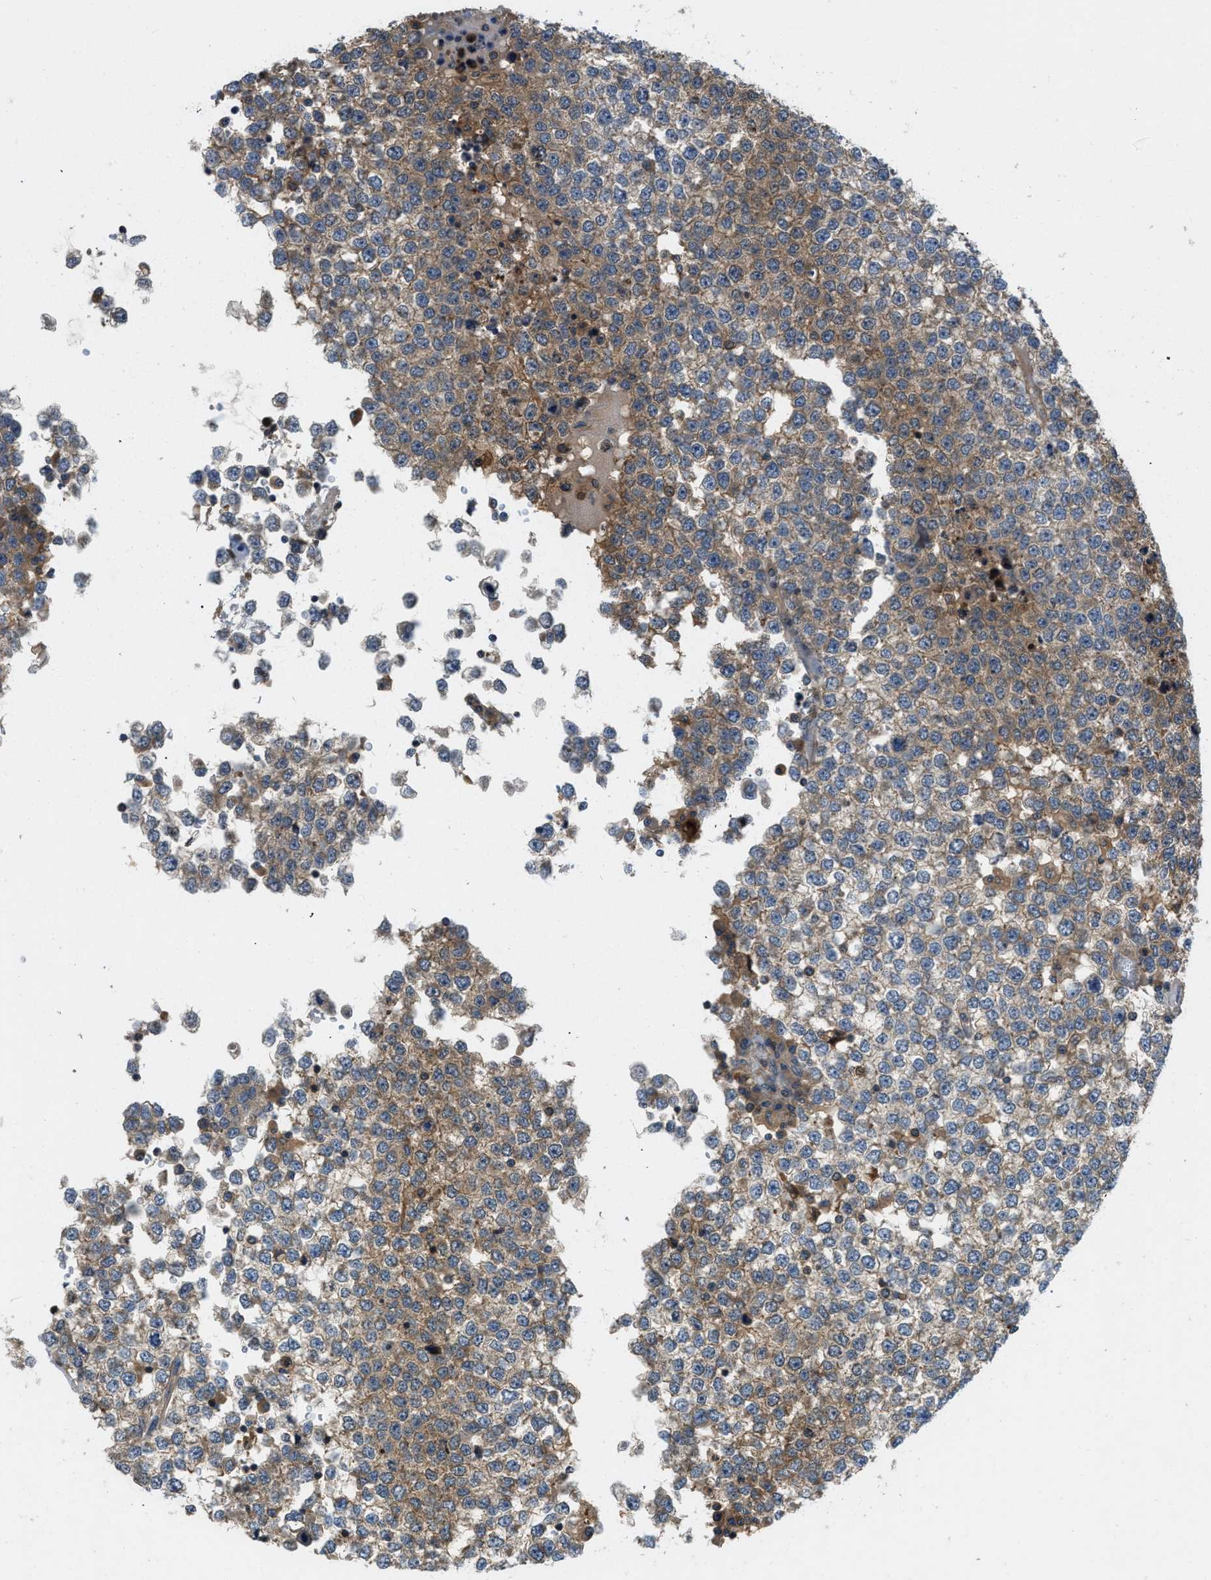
{"staining": {"intensity": "moderate", "quantity": "<25%", "location": "cytoplasmic/membranous"}, "tissue": "testis cancer", "cell_type": "Tumor cells", "image_type": "cancer", "snomed": [{"axis": "morphology", "description": "Seminoma, NOS"}, {"axis": "topography", "description": "Testis"}], "caption": "IHC image of neoplastic tissue: testis seminoma stained using immunohistochemistry (IHC) reveals low levels of moderate protein expression localized specifically in the cytoplasmic/membranous of tumor cells, appearing as a cytoplasmic/membranous brown color.", "gene": "GPR31", "patient": {"sex": "male", "age": 65}}